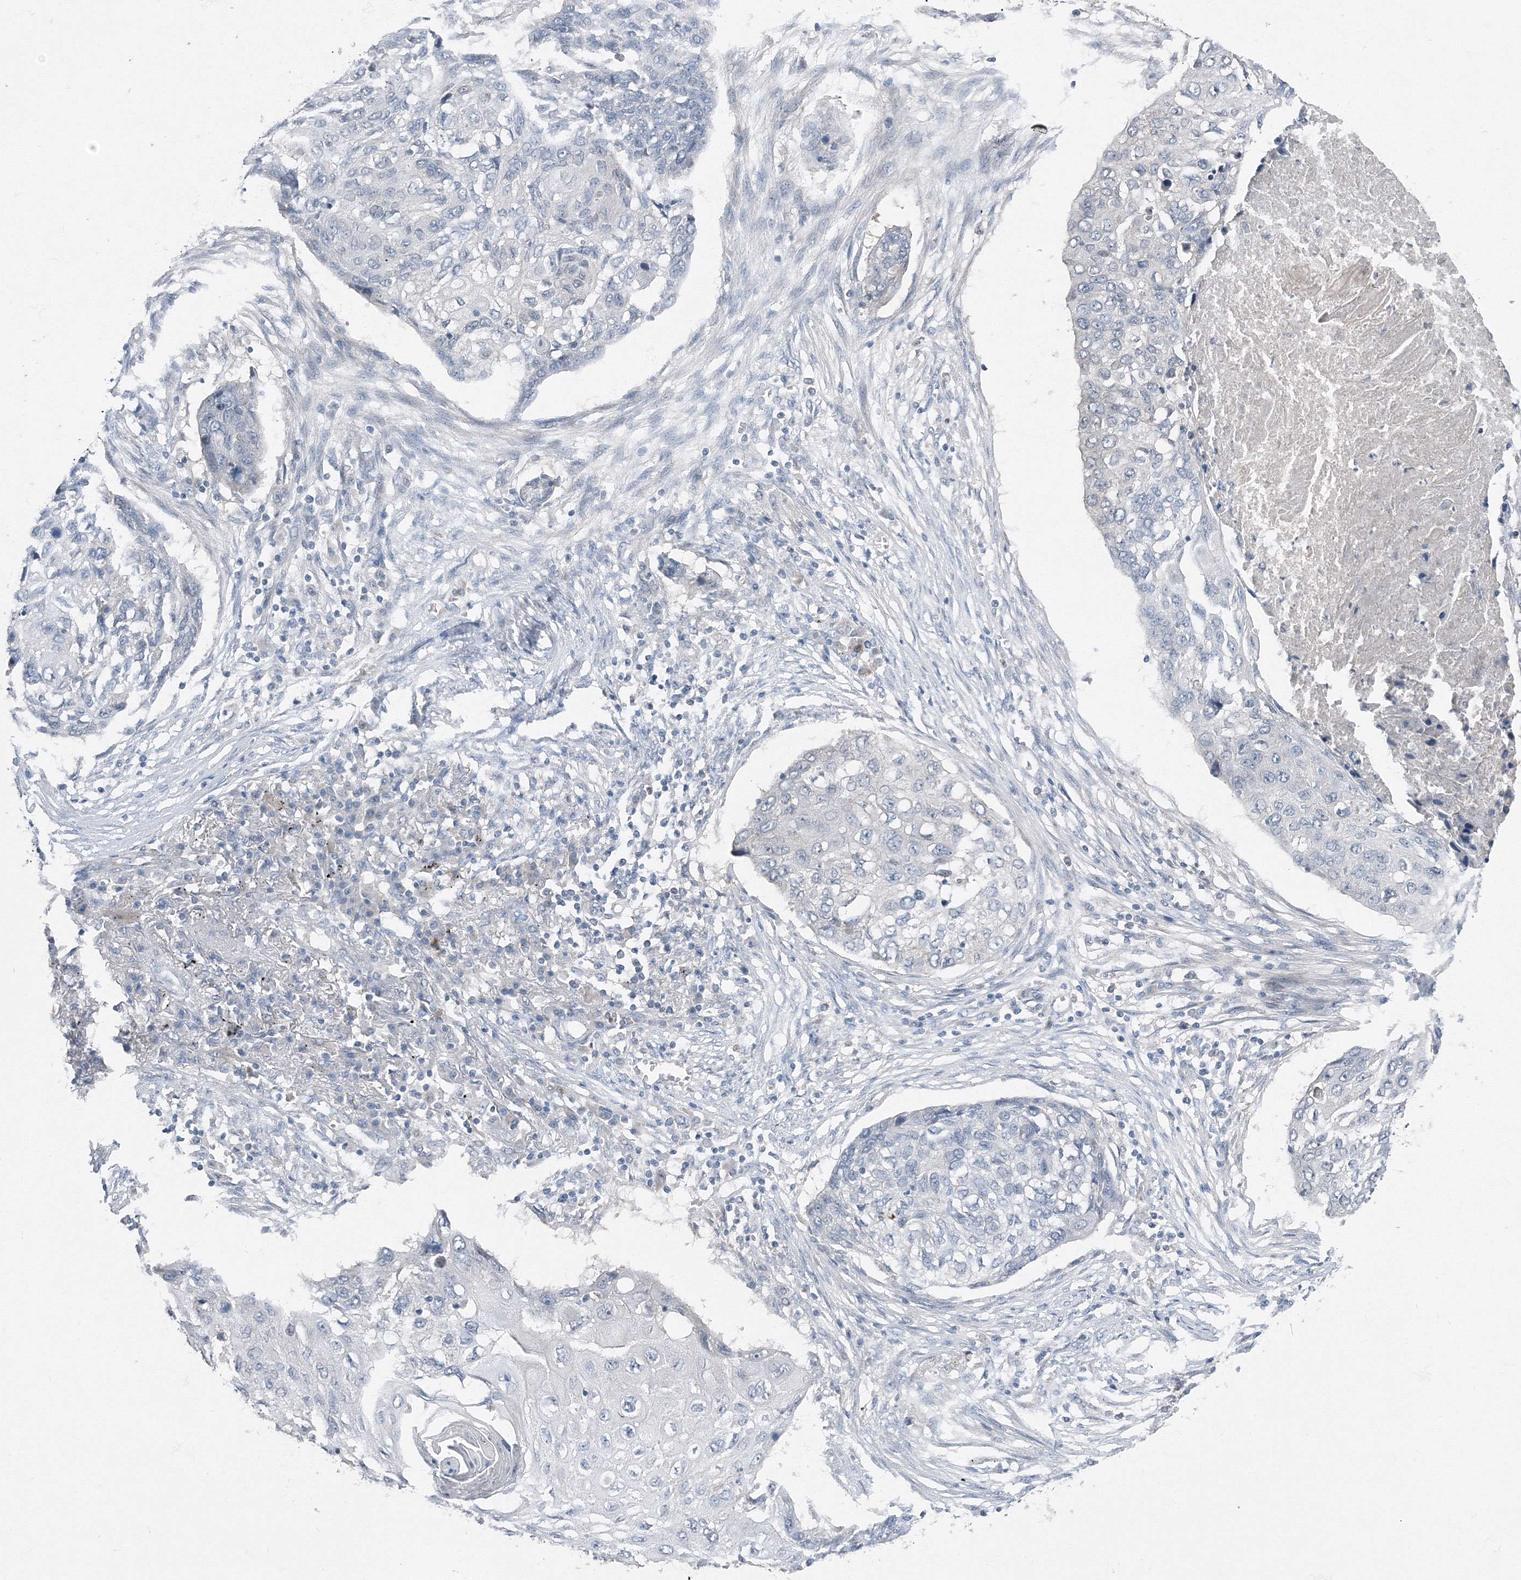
{"staining": {"intensity": "negative", "quantity": "none", "location": "none"}, "tissue": "lung cancer", "cell_type": "Tumor cells", "image_type": "cancer", "snomed": [{"axis": "morphology", "description": "Squamous cell carcinoma, NOS"}, {"axis": "topography", "description": "Lung"}], "caption": "This is a photomicrograph of IHC staining of lung cancer, which shows no expression in tumor cells.", "gene": "AASDH", "patient": {"sex": "female", "age": 63}}